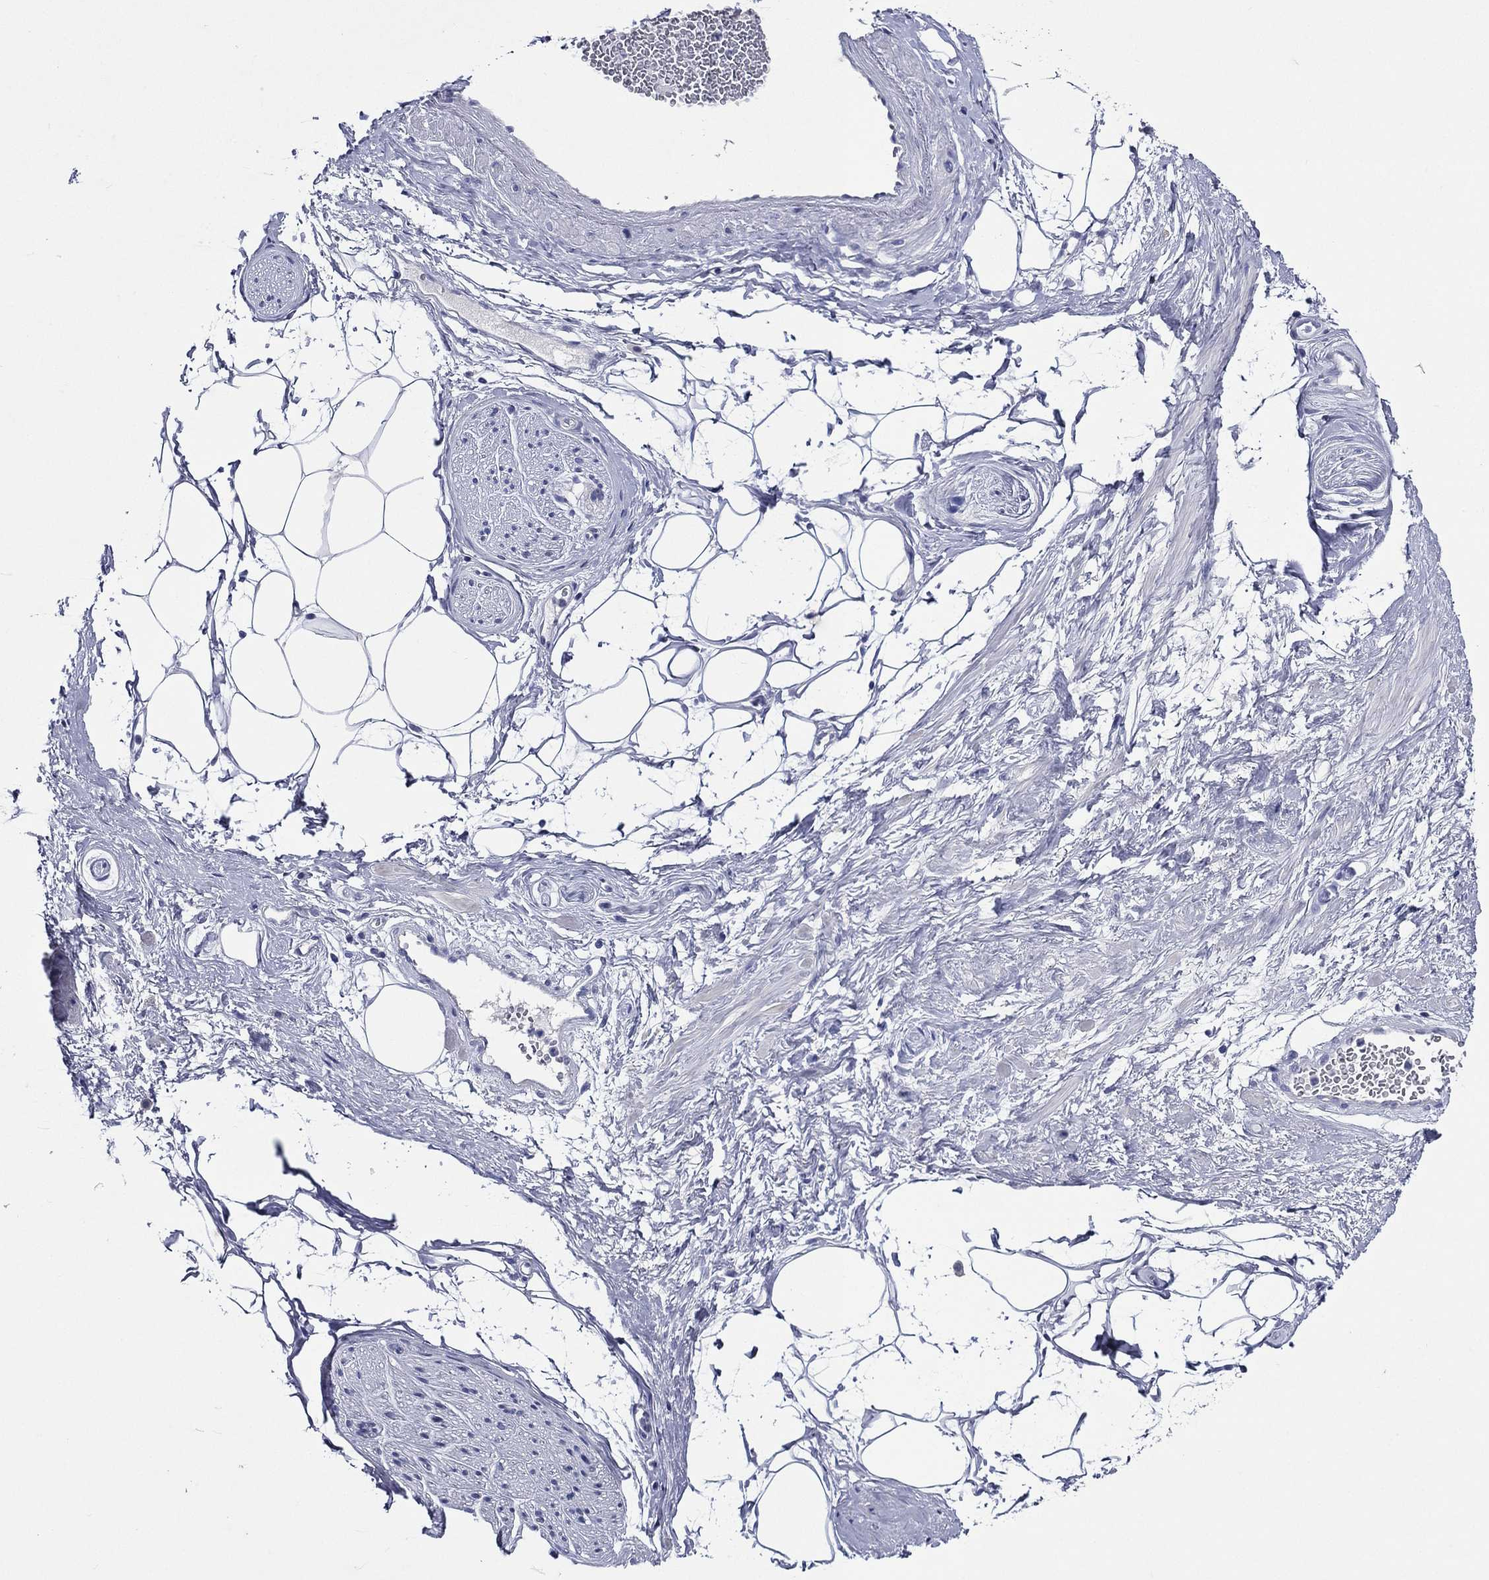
{"staining": {"intensity": "negative", "quantity": "none", "location": "none"}, "tissue": "adipose tissue", "cell_type": "Adipocytes", "image_type": "normal", "snomed": [{"axis": "morphology", "description": "Normal tissue, NOS"}, {"axis": "topography", "description": "Prostate"}, {"axis": "topography", "description": "Peripheral nerve tissue"}], "caption": "The histopathology image reveals no significant positivity in adipocytes of adipose tissue.", "gene": "TGM1", "patient": {"sex": "male", "age": 57}}